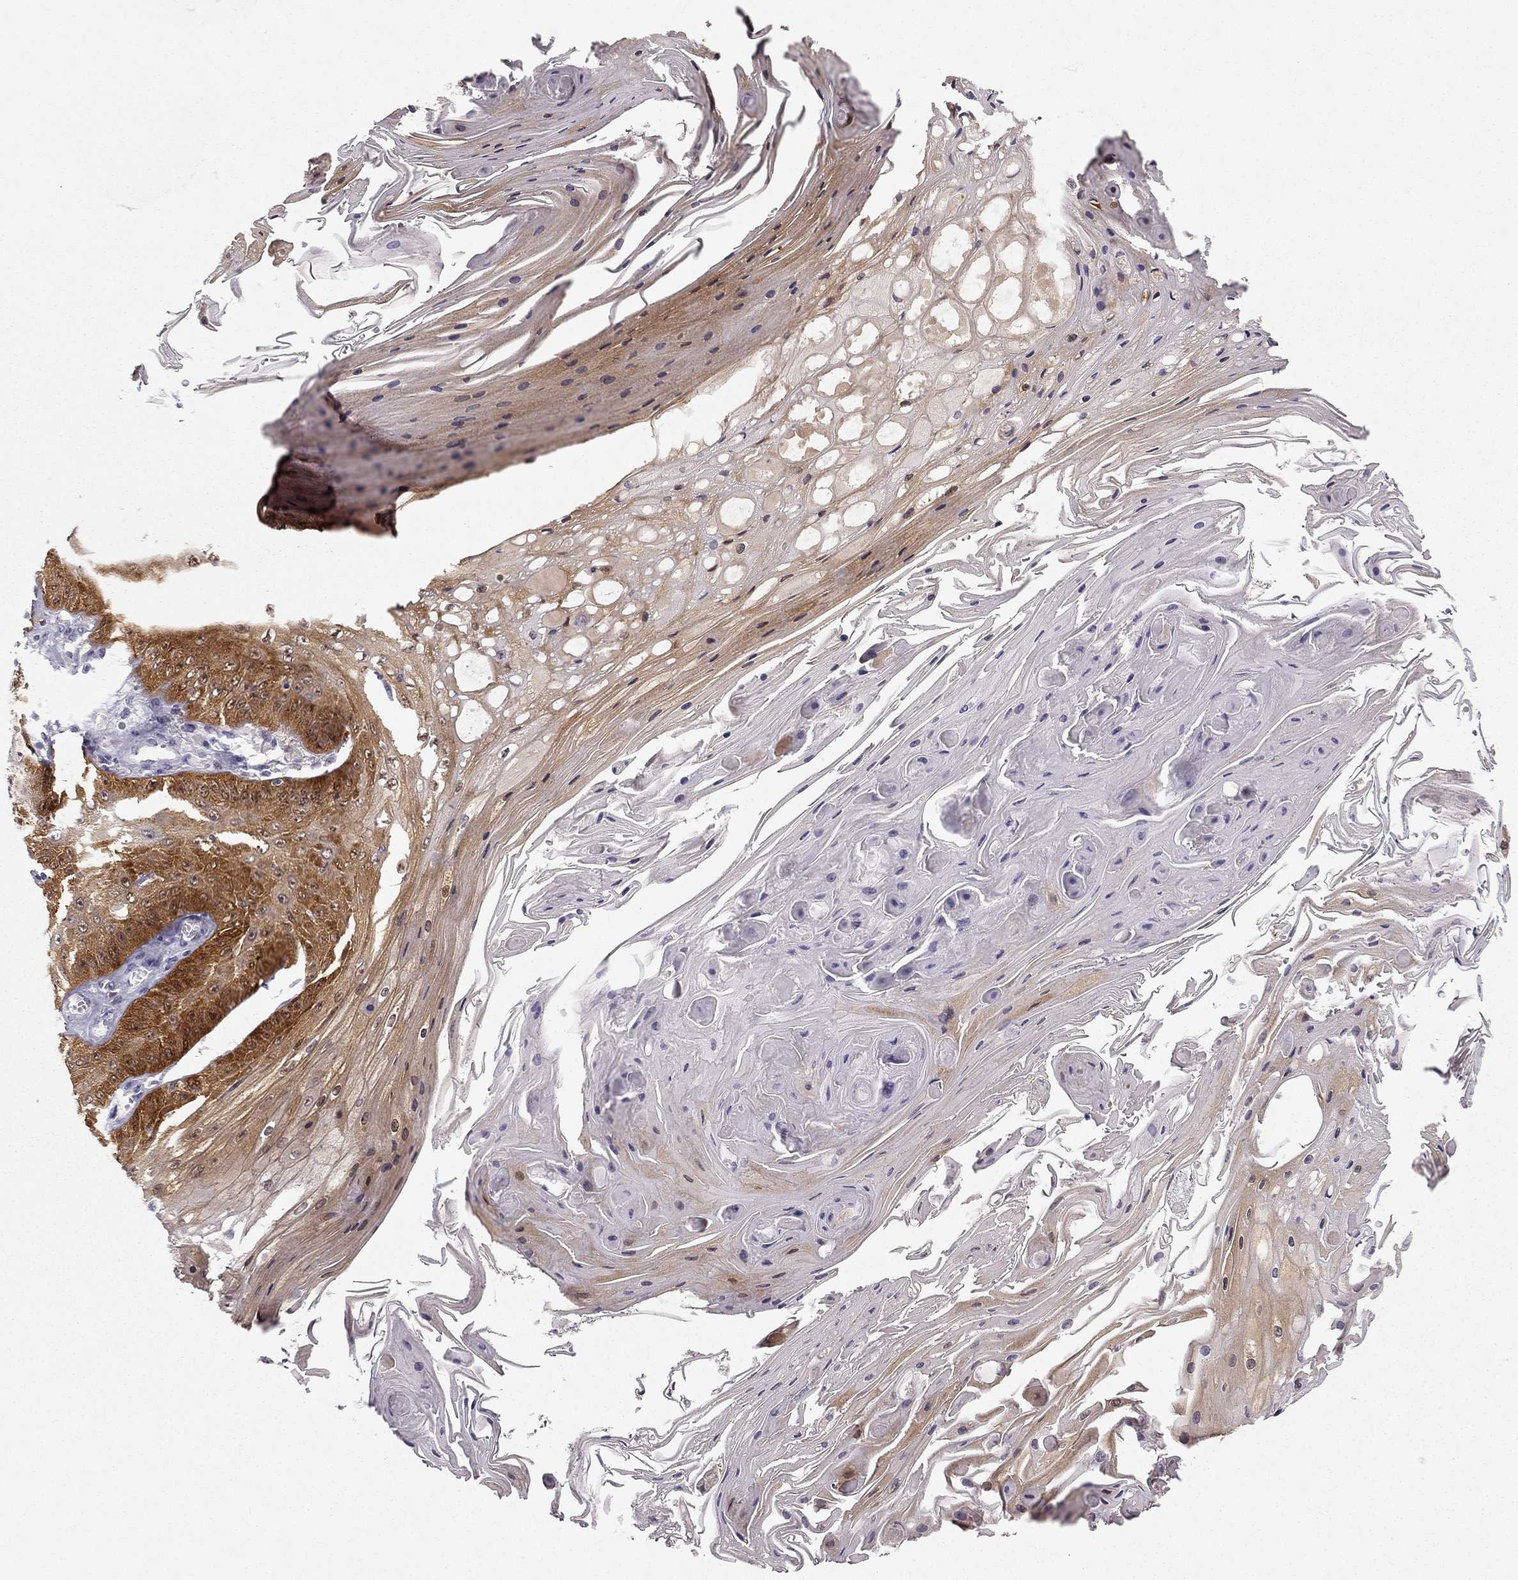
{"staining": {"intensity": "strong", "quantity": "<25%", "location": "cytoplasmic/membranous"}, "tissue": "skin cancer", "cell_type": "Tumor cells", "image_type": "cancer", "snomed": [{"axis": "morphology", "description": "Squamous cell carcinoma, NOS"}, {"axis": "topography", "description": "Skin"}], "caption": "Skin squamous cell carcinoma stained with a protein marker reveals strong staining in tumor cells.", "gene": "NQO1", "patient": {"sex": "male", "age": 70}}